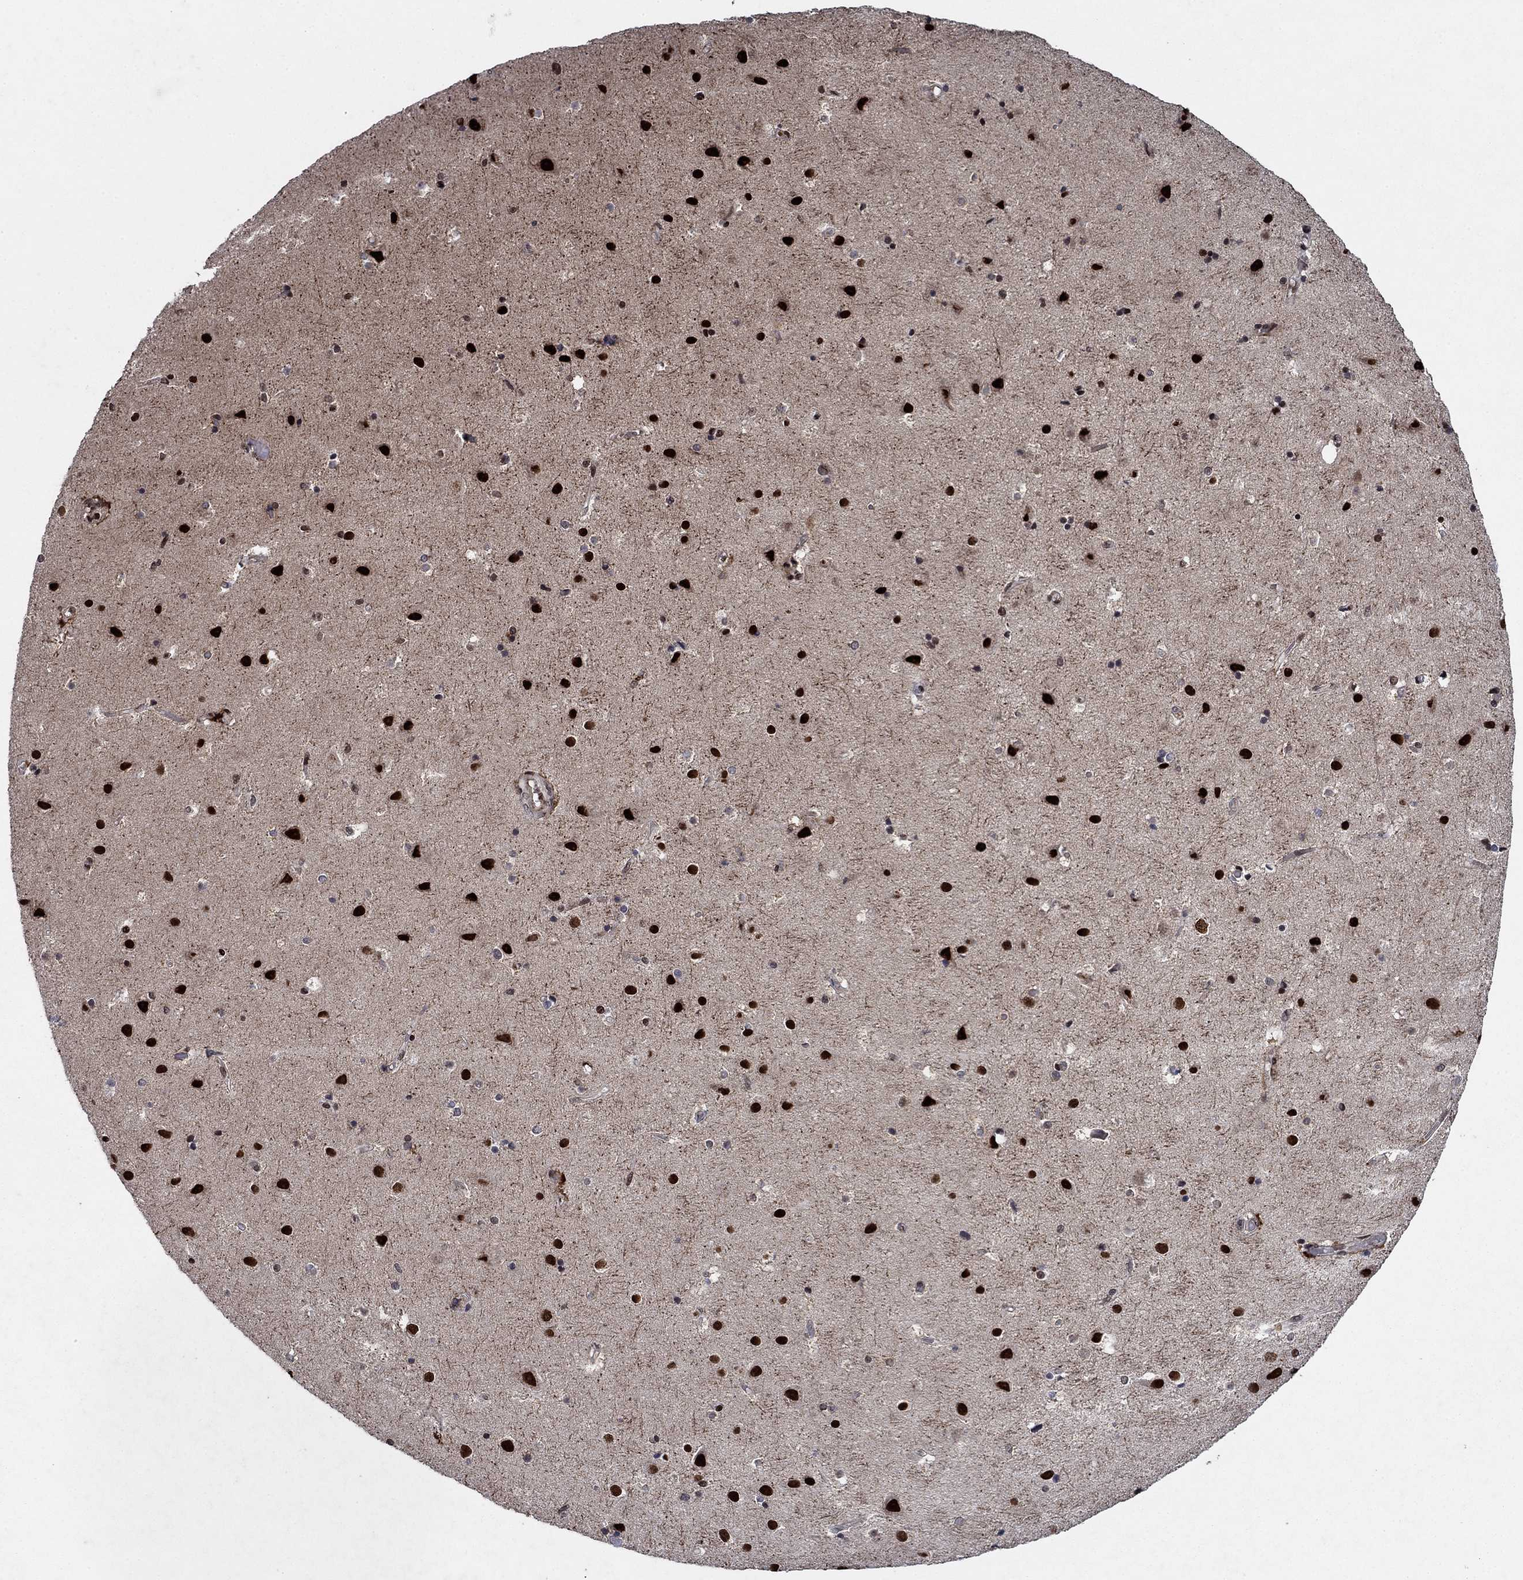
{"staining": {"intensity": "negative", "quantity": "none", "location": "none"}, "tissue": "cerebral cortex", "cell_type": "Endothelial cells", "image_type": "normal", "snomed": [{"axis": "morphology", "description": "Normal tissue, NOS"}, {"axis": "topography", "description": "Cerebral cortex"}], "caption": "Cerebral cortex stained for a protein using immunohistochemistry (IHC) demonstrates no positivity endothelial cells.", "gene": "PRICKLE4", "patient": {"sex": "female", "age": 52}}